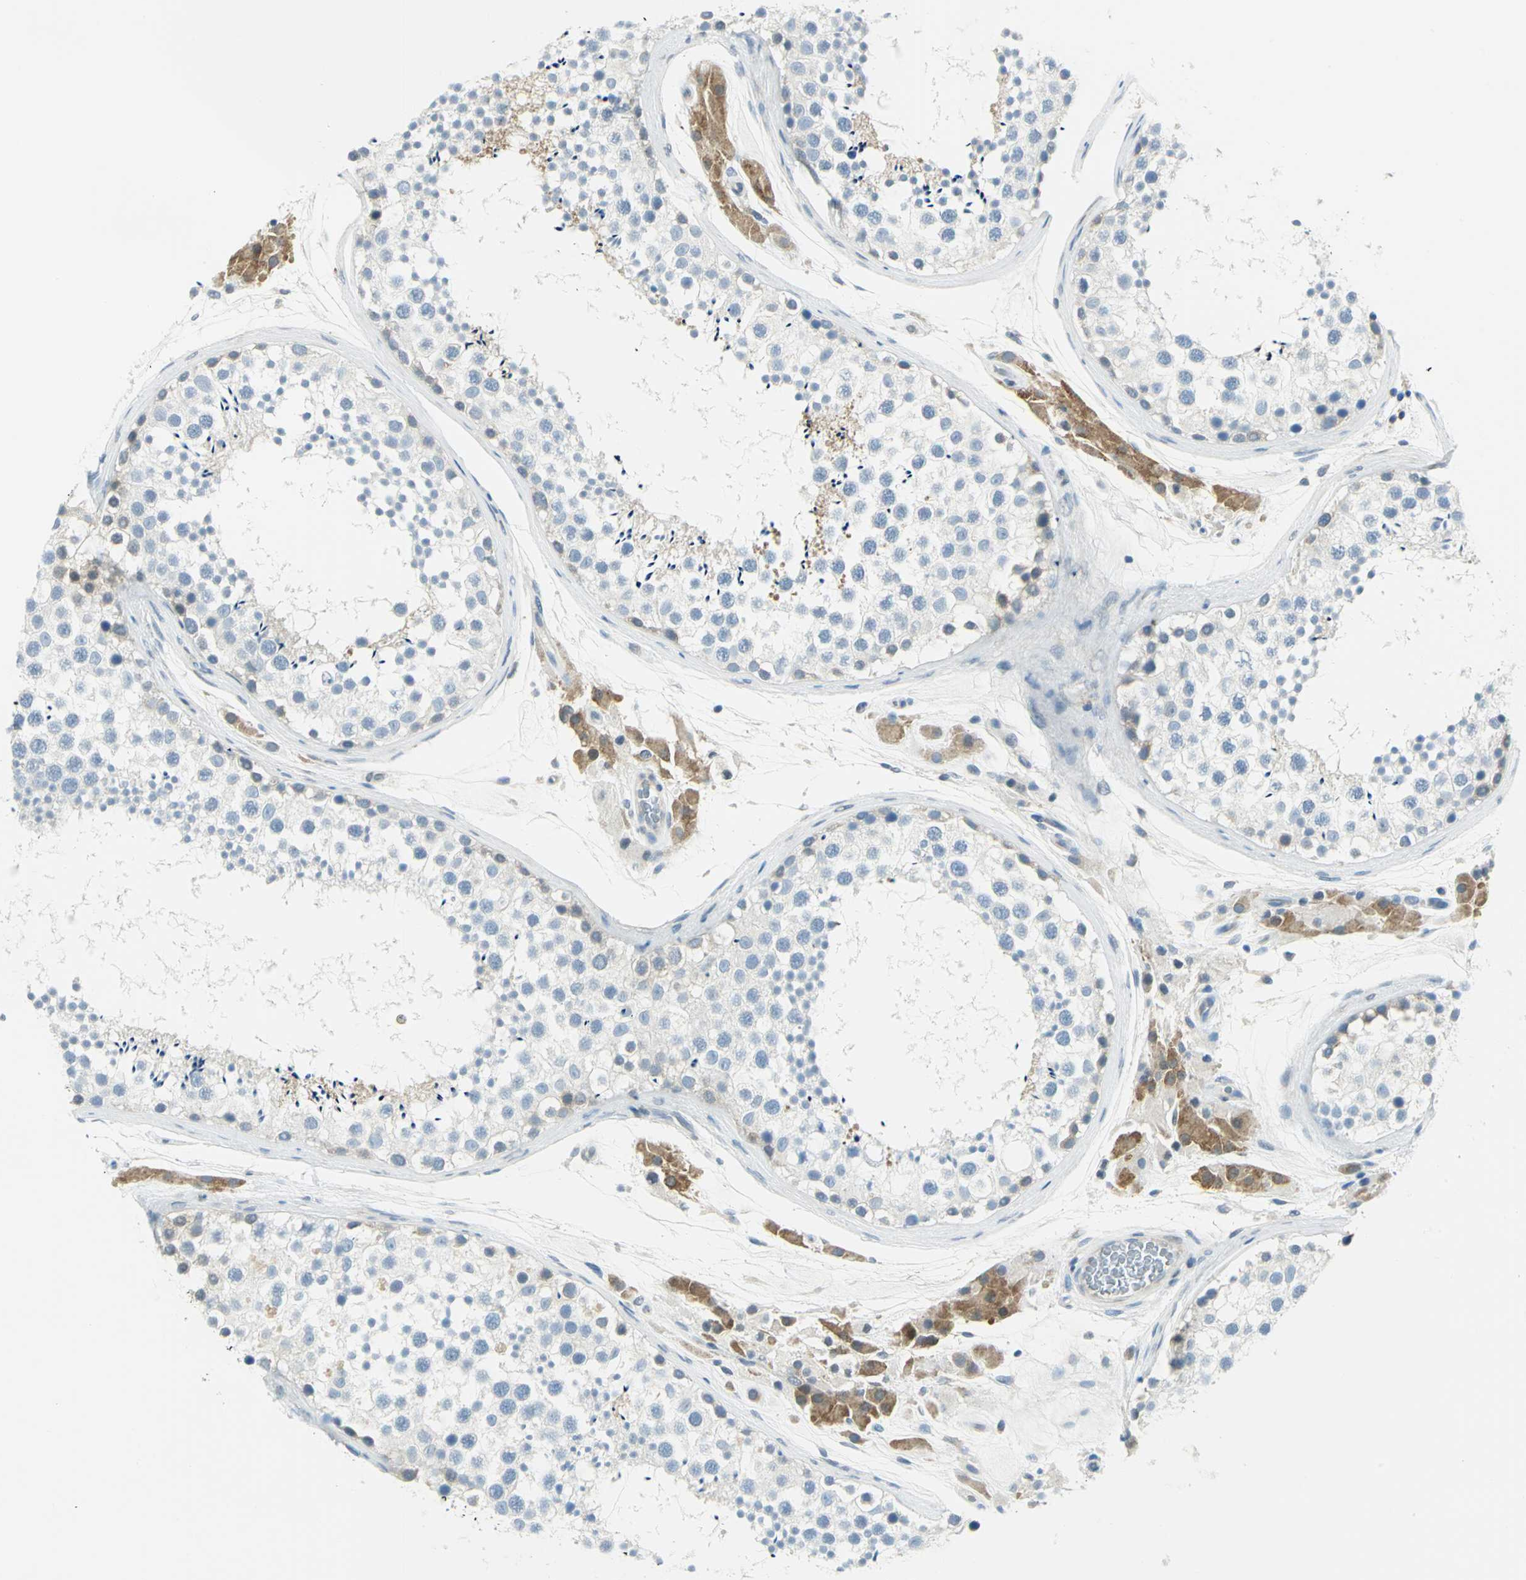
{"staining": {"intensity": "negative", "quantity": "none", "location": "none"}, "tissue": "testis", "cell_type": "Cells in seminiferous ducts", "image_type": "normal", "snomed": [{"axis": "morphology", "description": "Normal tissue, NOS"}, {"axis": "topography", "description": "Testis"}], "caption": "Image shows no protein staining in cells in seminiferous ducts of benign testis. Brightfield microscopy of immunohistochemistry stained with DAB (brown) and hematoxylin (blue), captured at high magnification.", "gene": "ALDOA", "patient": {"sex": "male", "age": 46}}